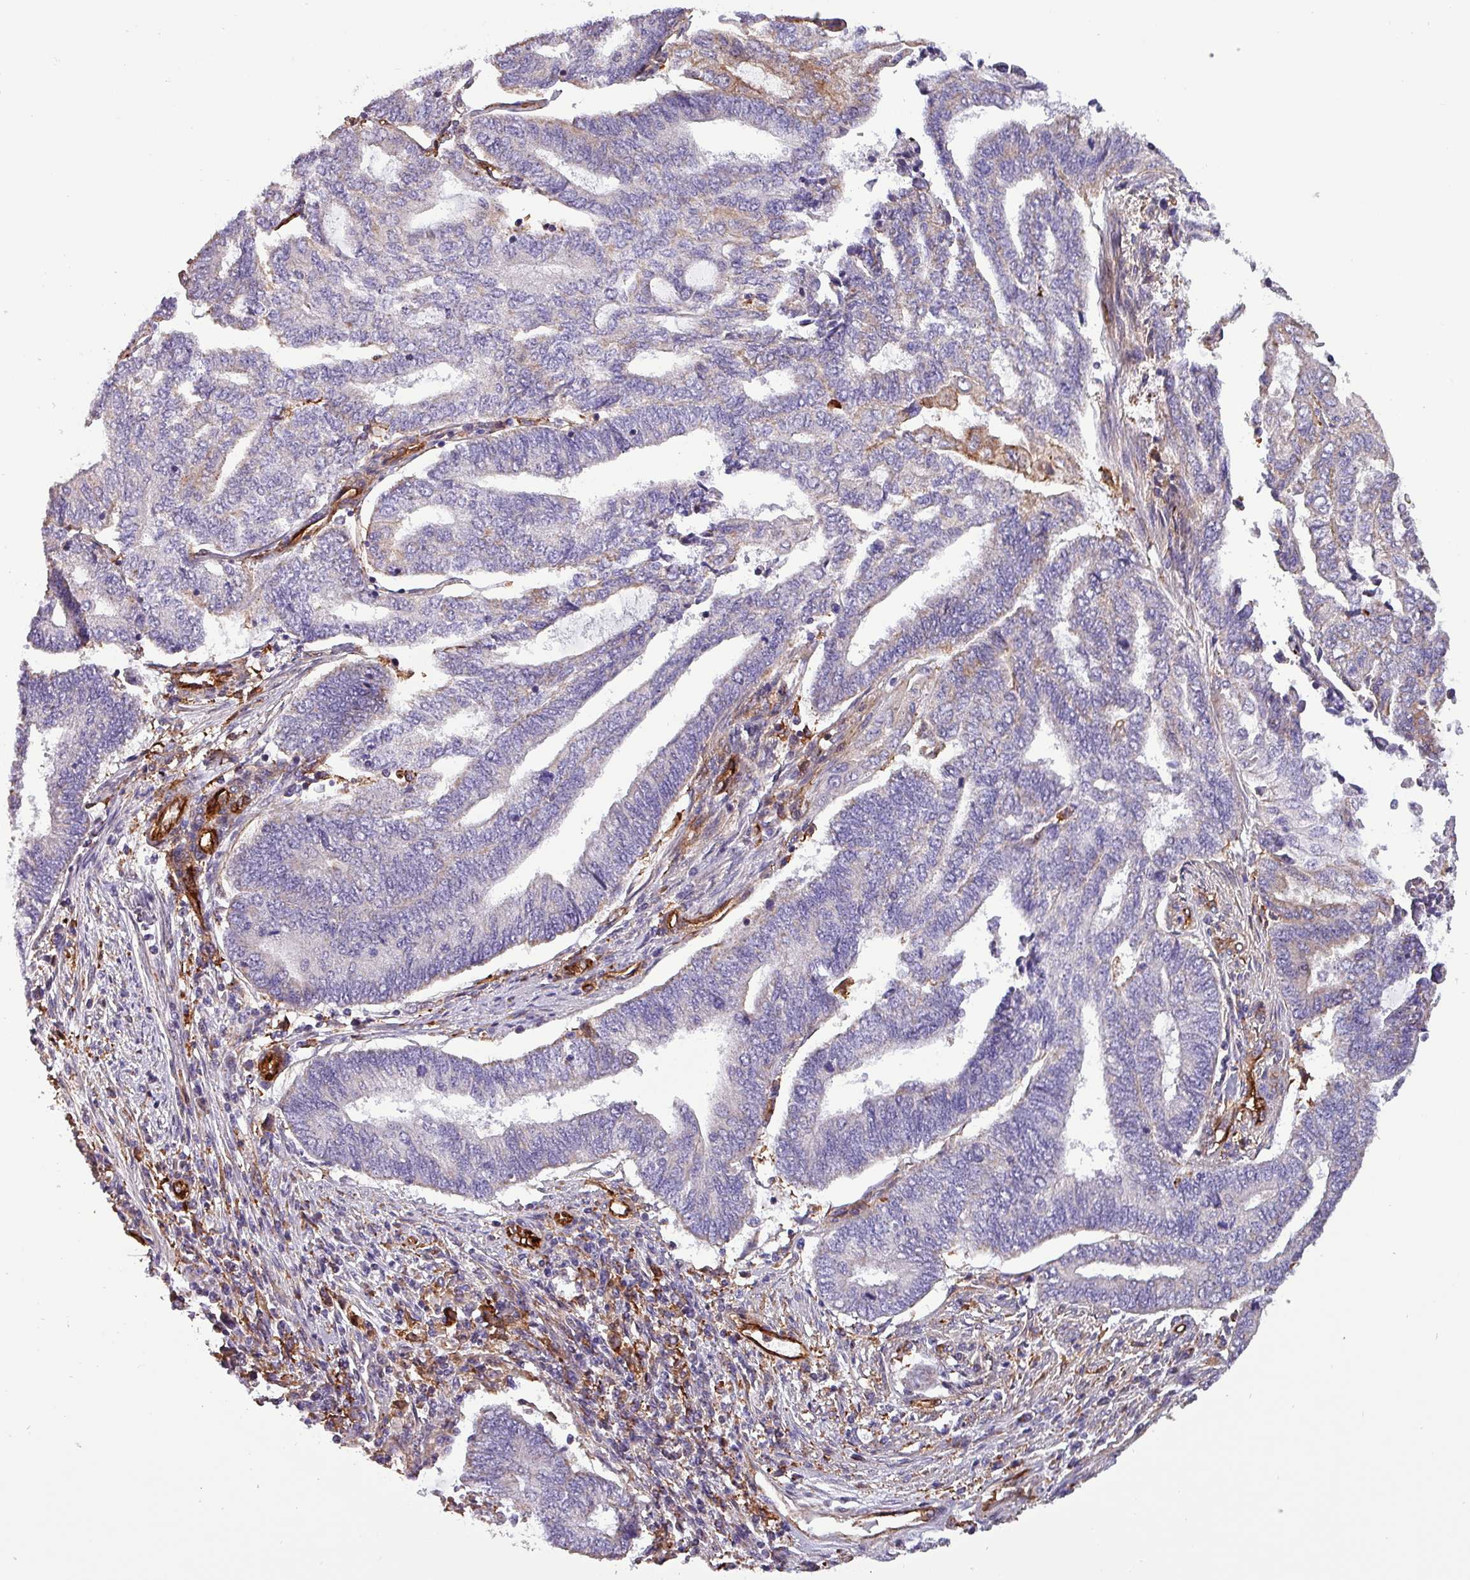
{"staining": {"intensity": "negative", "quantity": "none", "location": "none"}, "tissue": "endometrial cancer", "cell_type": "Tumor cells", "image_type": "cancer", "snomed": [{"axis": "morphology", "description": "Adenocarcinoma, NOS"}, {"axis": "topography", "description": "Uterus"}, {"axis": "topography", "description": "Endometrium"}], "caption": "Tumor cells are negative for protein expression in human adenocarcinoma (endometrial).", "gene": "SCIN", "patient": {"sex": "female", "age": 70}}